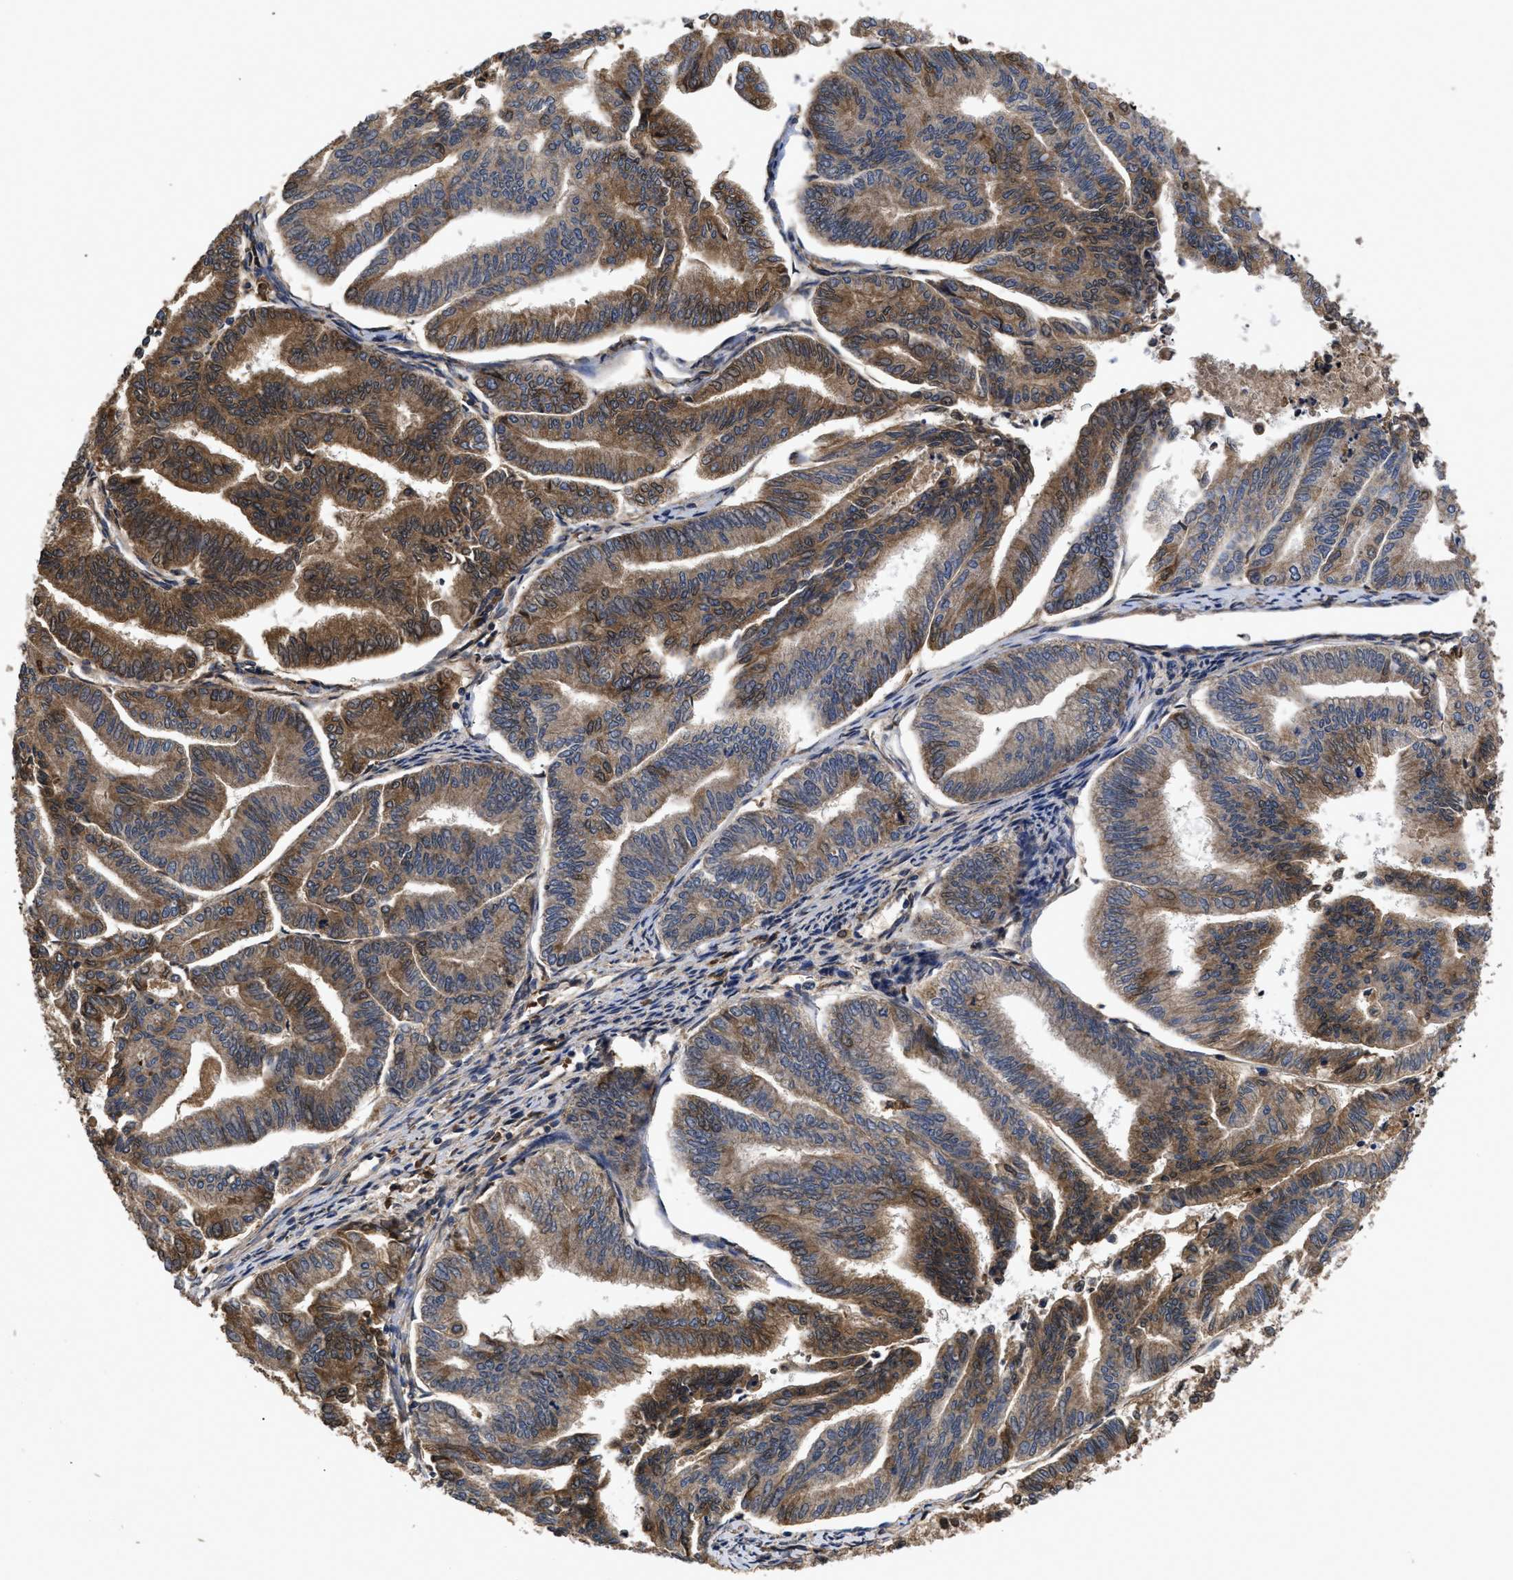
{"staining": {"intensity": "moderate", "quantity": ">75%", "location": "cytoplasmic/membranous"}, "tissue": "endometrial cancer", "cell_type": "Tumor cells", "image_type": "cancer", "snomed": [{"axis": "morphology", "description": "Adenocarcinoma, NOS"}, {"axis": "topography", "description": "Endometrium"}], "caption": "Protein analysis of endometrial adenocarcinoma tissue exhibits moderate cytoplasmic/membranous expression in about >75% of tumor cells.", "gene": "LRRC3", "patient": {"sex": "female", "age": 79}}